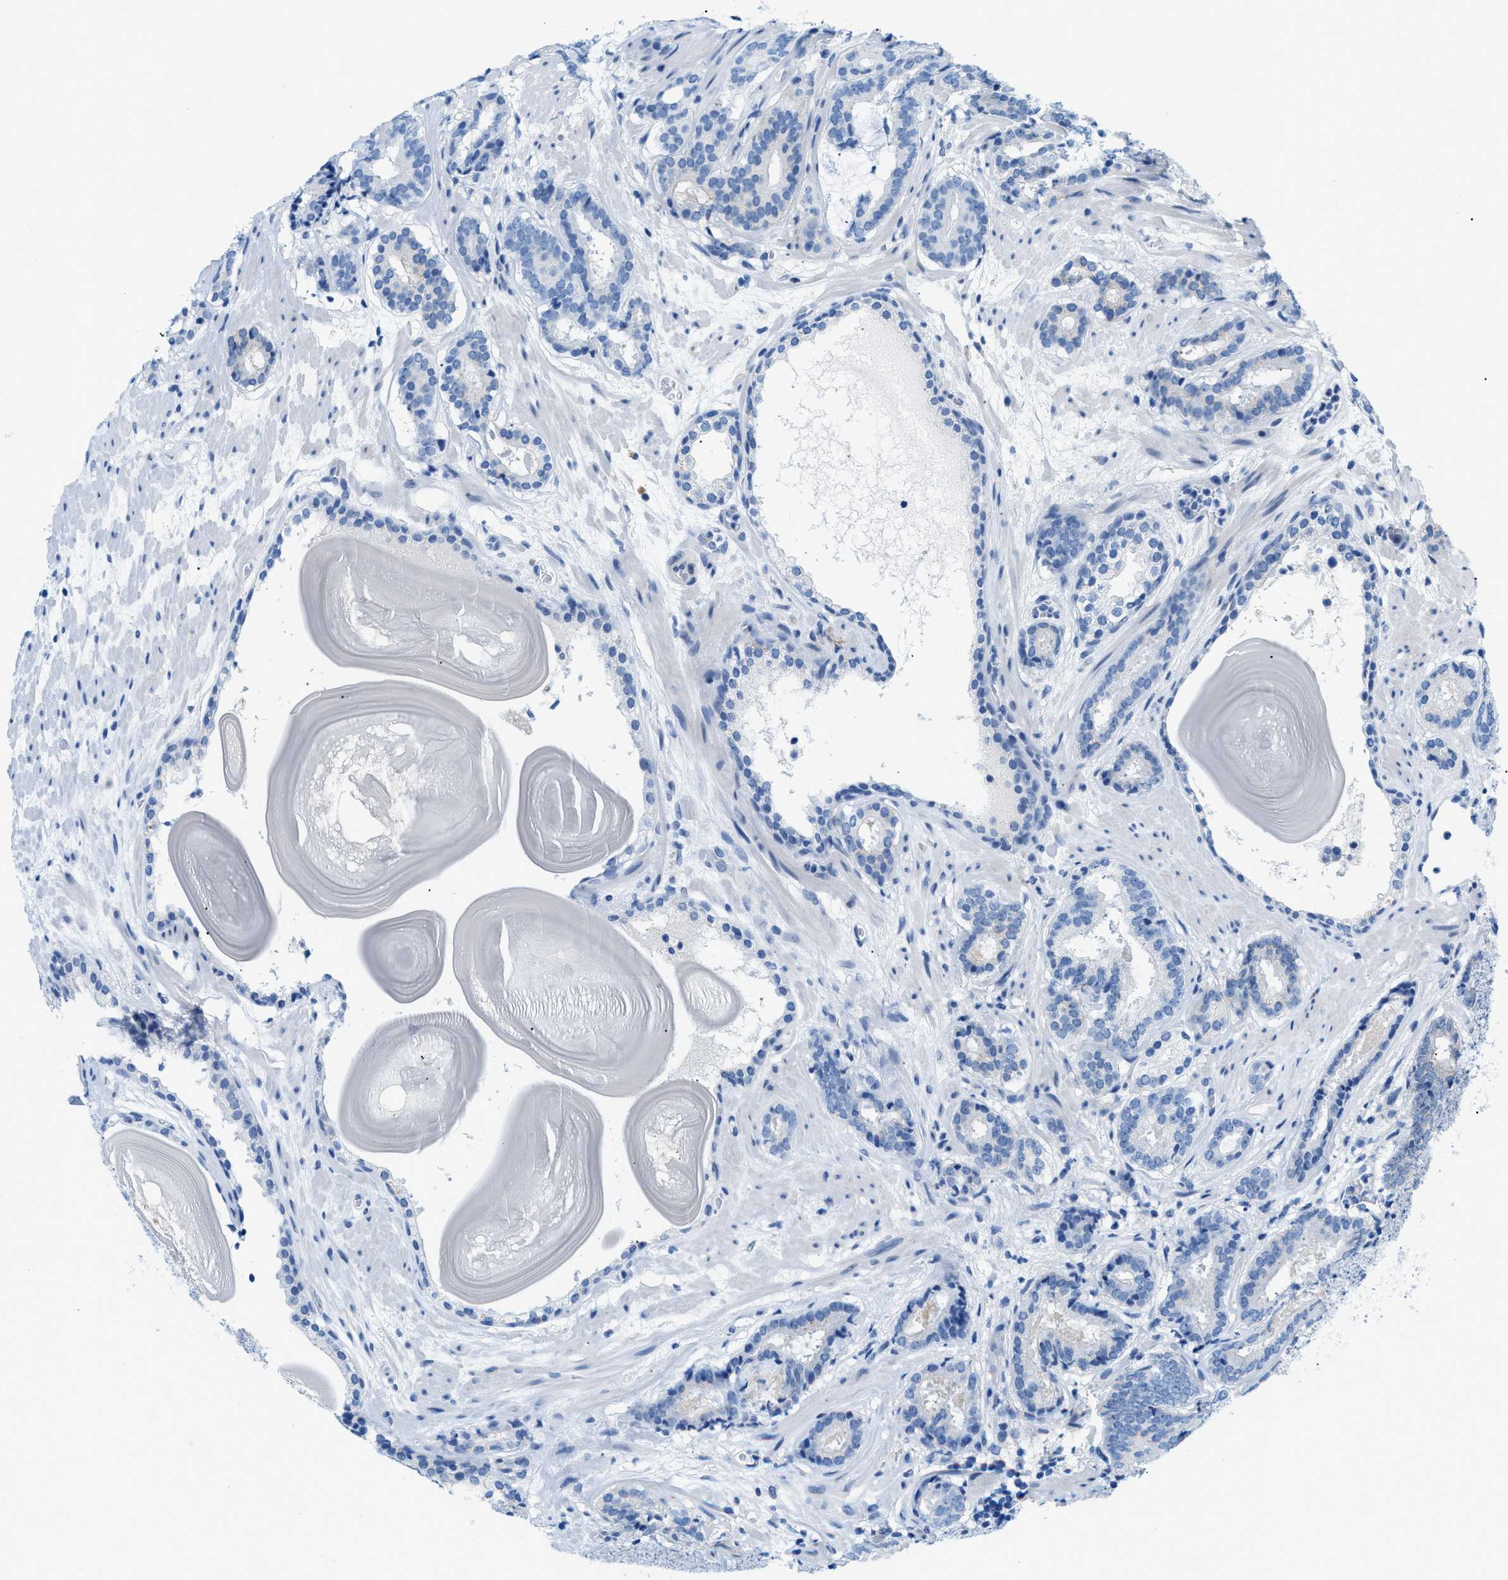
{"staining": {"intensity": "negative", "quantity": "none", "location": "none"}, "tissue": "prostate cancer", "cell_type": "Tumor cells", "image_type": "cancer", "snomed": [{"axis": "morphology", "description": "Adenocarcinoma, Low grade"}, {"axis": "topography", "description": "Prostate"}], "caption": "The immunohistochemistry image has no significant expression in tumor cells of prostate adenocarcinoma (low-grade) tissue. The staining was performed using DAB to visualize the protein expression in brown, while the nuclei were stained in blue with hematoxylin (Magnification: 20x).", "gene": "FDCSP", "patient": {"sex": "male", "age": 69}}